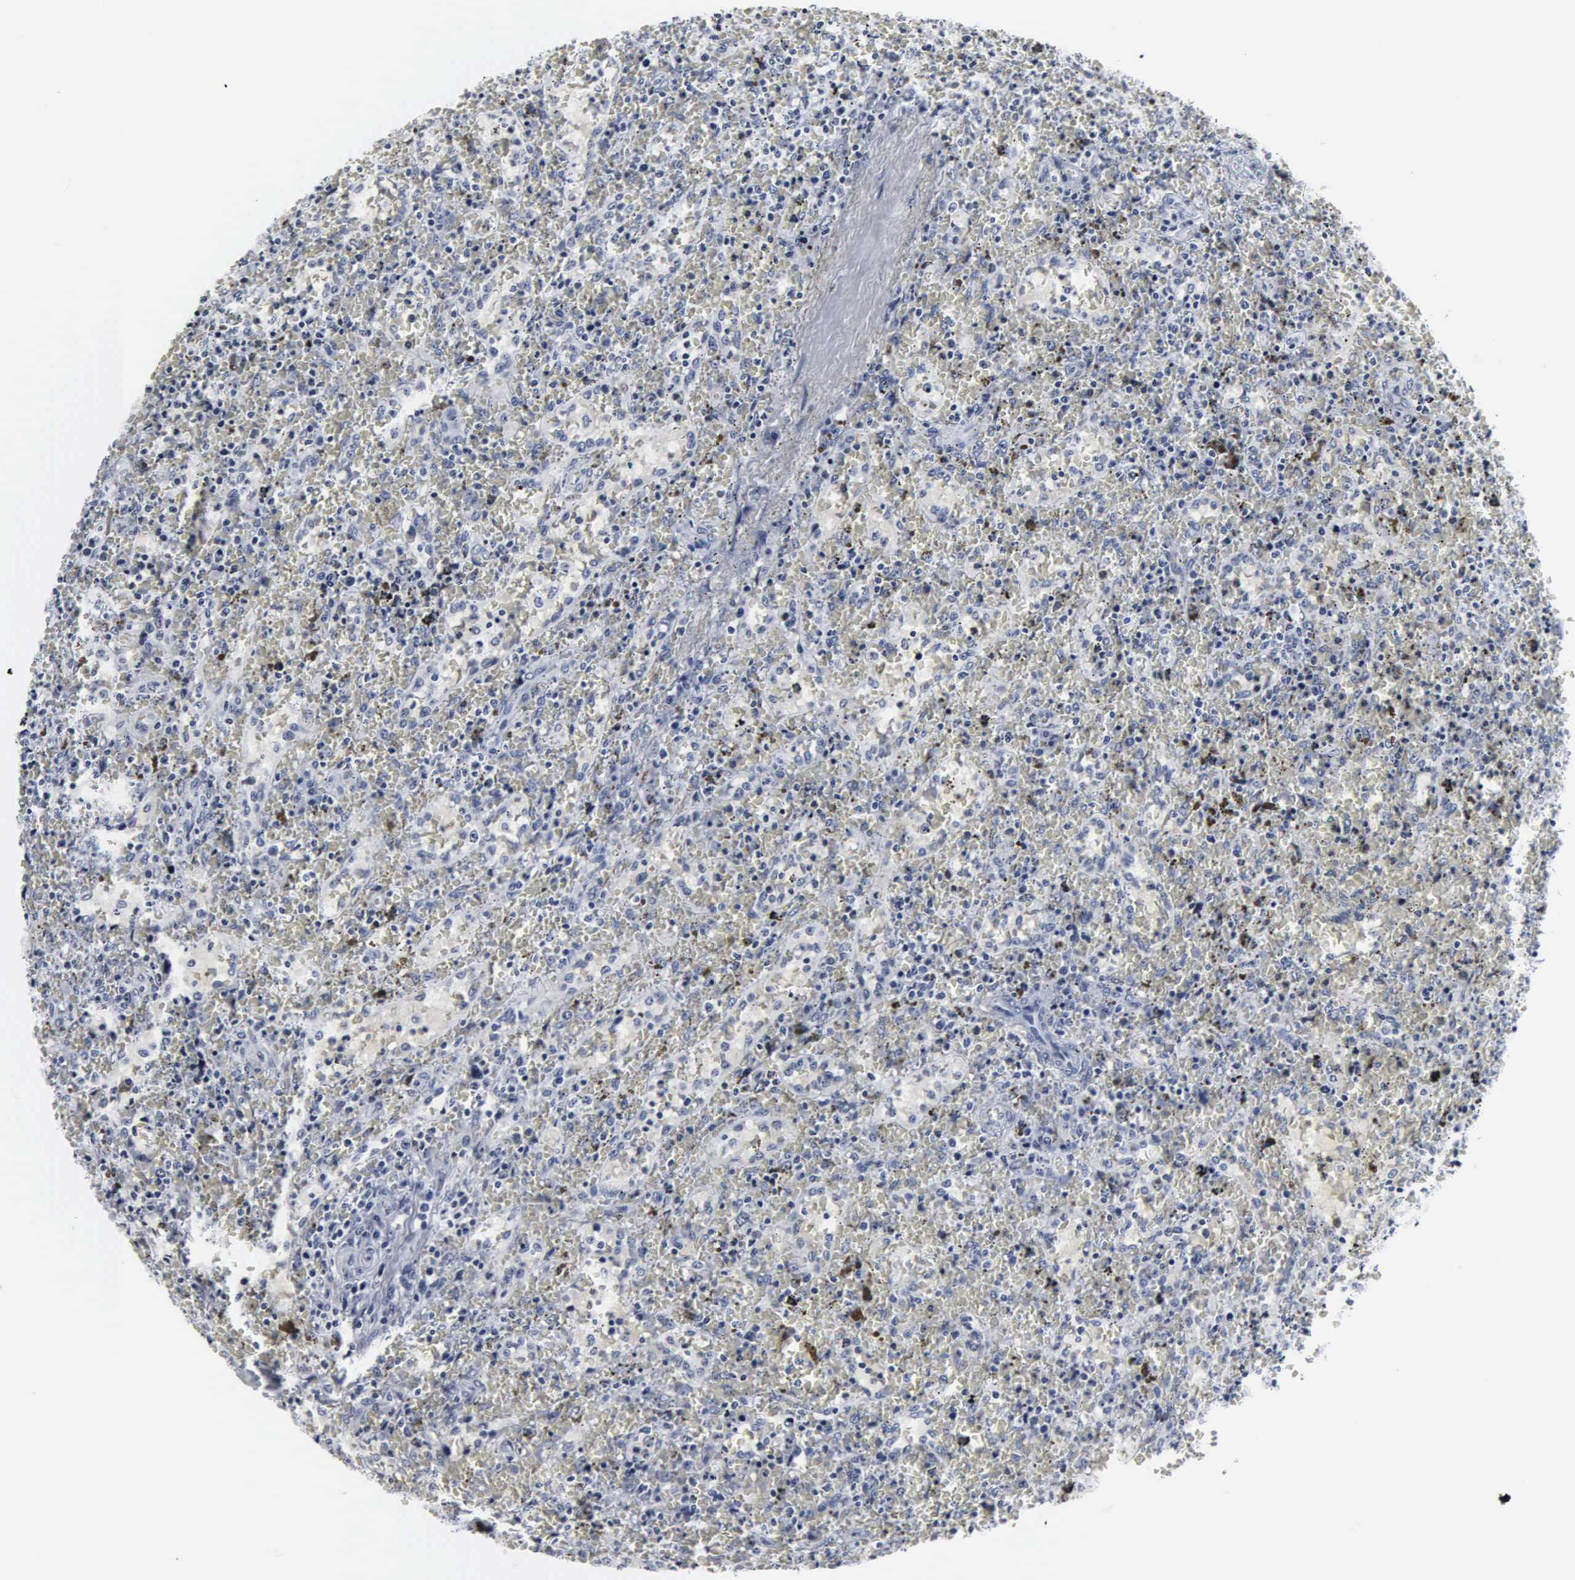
{"staining": {"intensity": "negative", "quantity": "none", "location": "none"}, "tissue": "lymphoma", "cell_type": "Tumor cells", "image_type": "cancer", "snomed": [{"axis": "morphology", "description": "Malignant lymphoma, non-Hodgkin's type, High grade"}, {"axis": "topography", "description": "Spleen"}, {"axis": "topography", "description": "Lymph node"}], "caption": "The micrograph displays no significant expression in tumor cells of malignant lymphoma, non-Hodgkin's type (high-grade).", "gene": "DGCR2", "patient": {"sex": "female", "age": 70}}